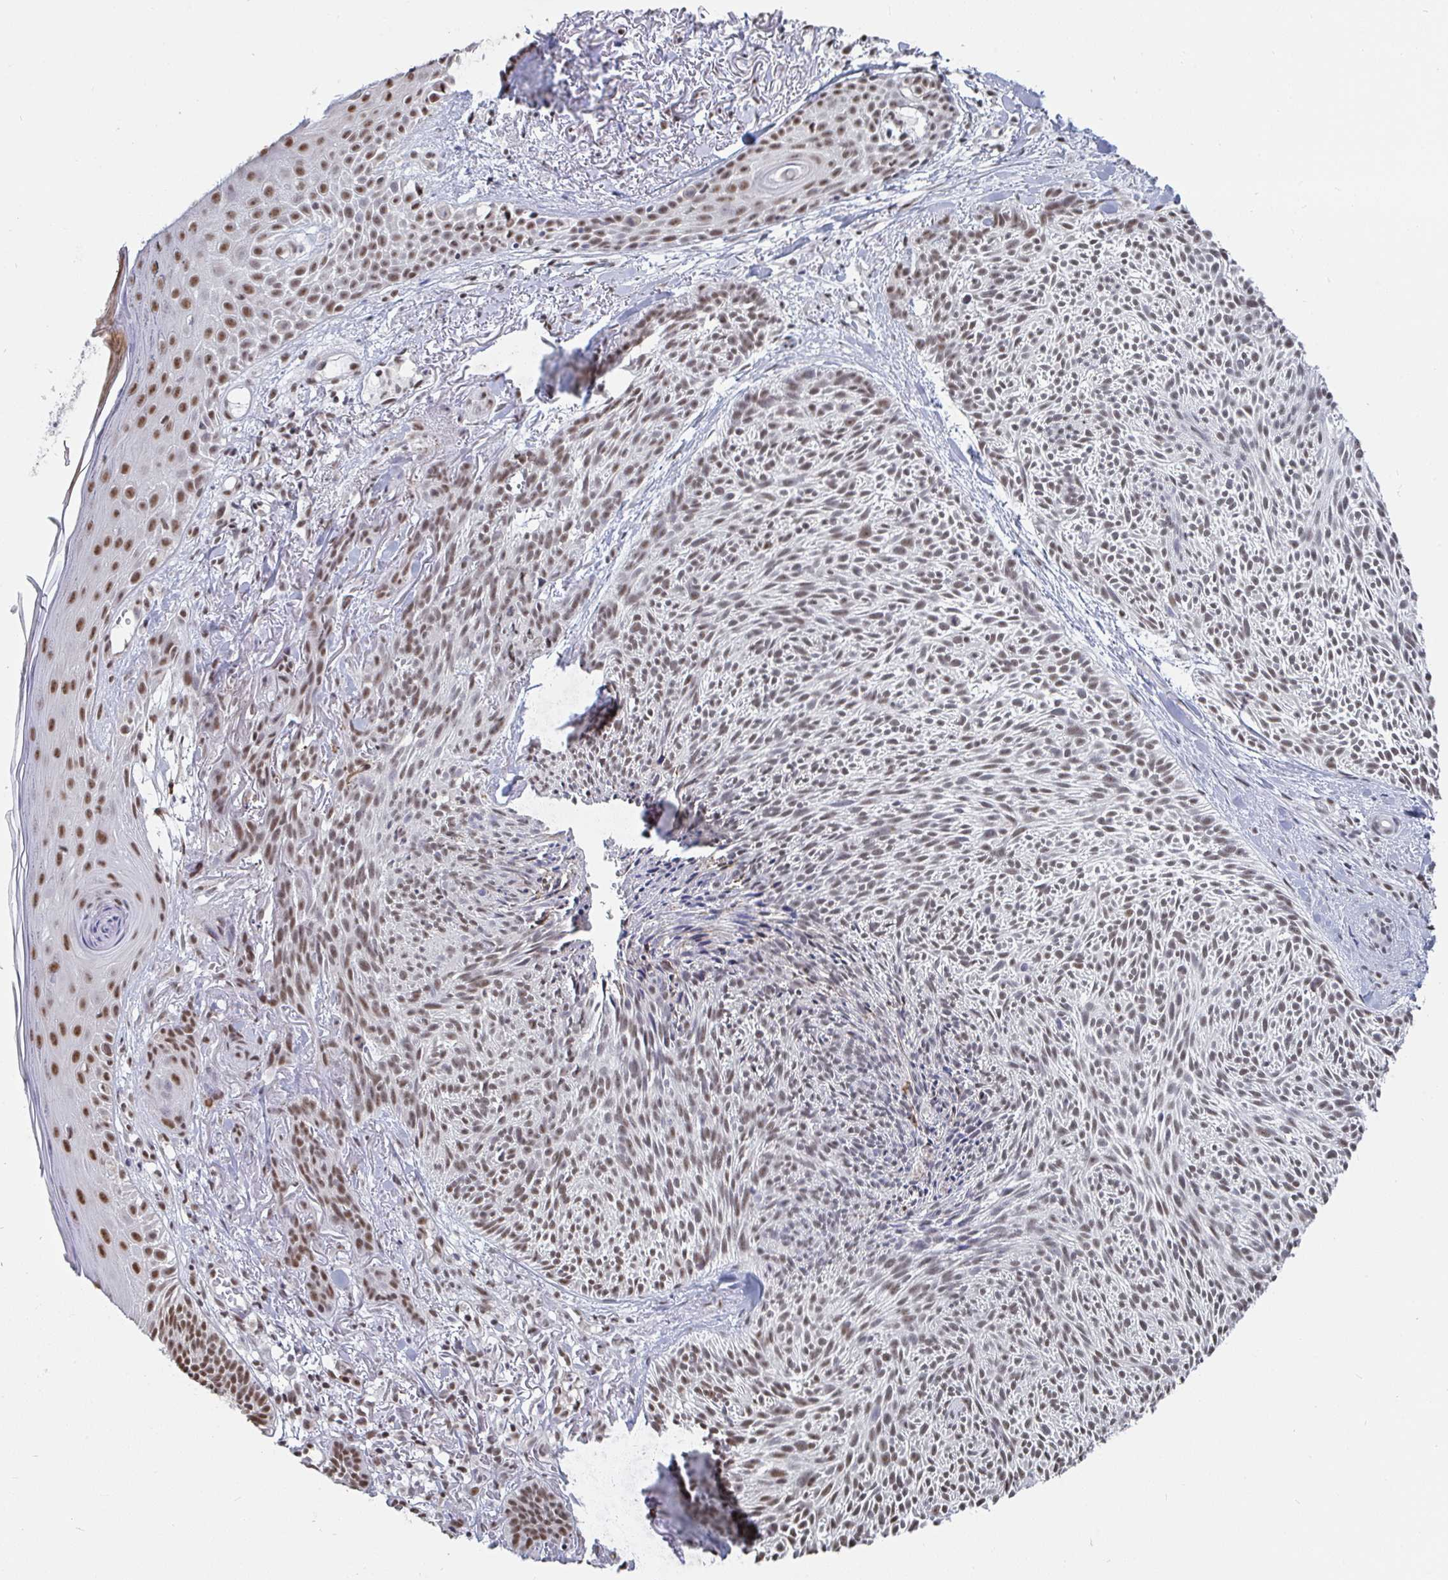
{"staining": {"intensity": "moderate", "quantity": "25%-75%", "location": "nuclear"}, "tissue": "skin cancer", "cell_type": "Tumor cells", "image_type": "cancer", "snomed": [{"axis": "morphology", "description": "Basal cell carcinoma"}, {"axis": "topography", "description": "Skin"}], "caption": "Moderate nuclear staining is identified in about 25%-75% of tumor cells in skin cancer.", "gene": "TRIP12", "patient": {"sex": "female", "age": 78}}